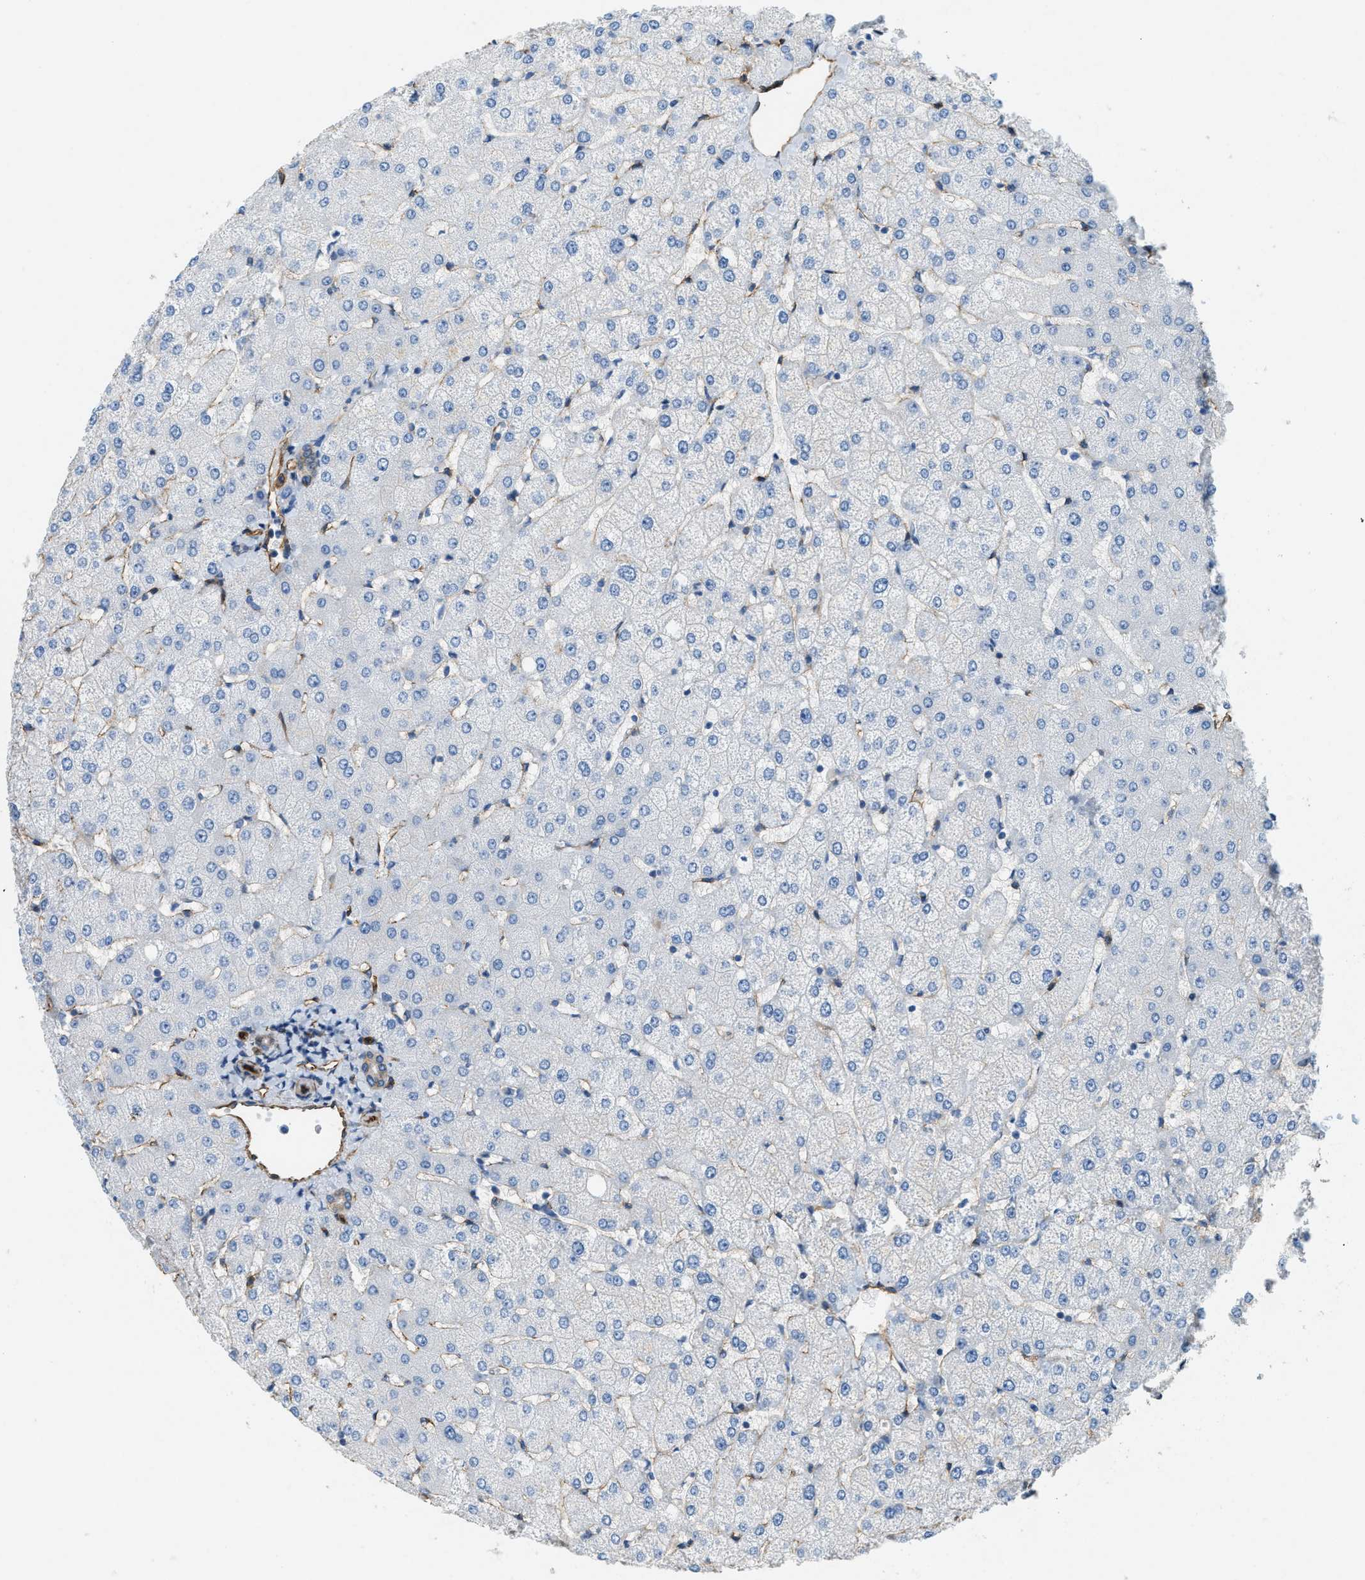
{"staining": {"intensity": "moderate", "quantity": "<25%", "location": "cytoplasmic/membranous"}, "tissue": "liver", "cell_type": "Cholangiocytes", "image_type": "normal", "snomed": [{"axis": "morphology", "description": "Normal tissue, NOS"}, {"axis": "topography", "description": "Liver"}], "caption": "Brown immunohistochemical staining in normal human liver reveals moderate cytoplasmic/membranous expression in approximately <25% of cholangiocytes.", "gene": "TMEM43", "patient": {"sex": "female", "age": 54}}